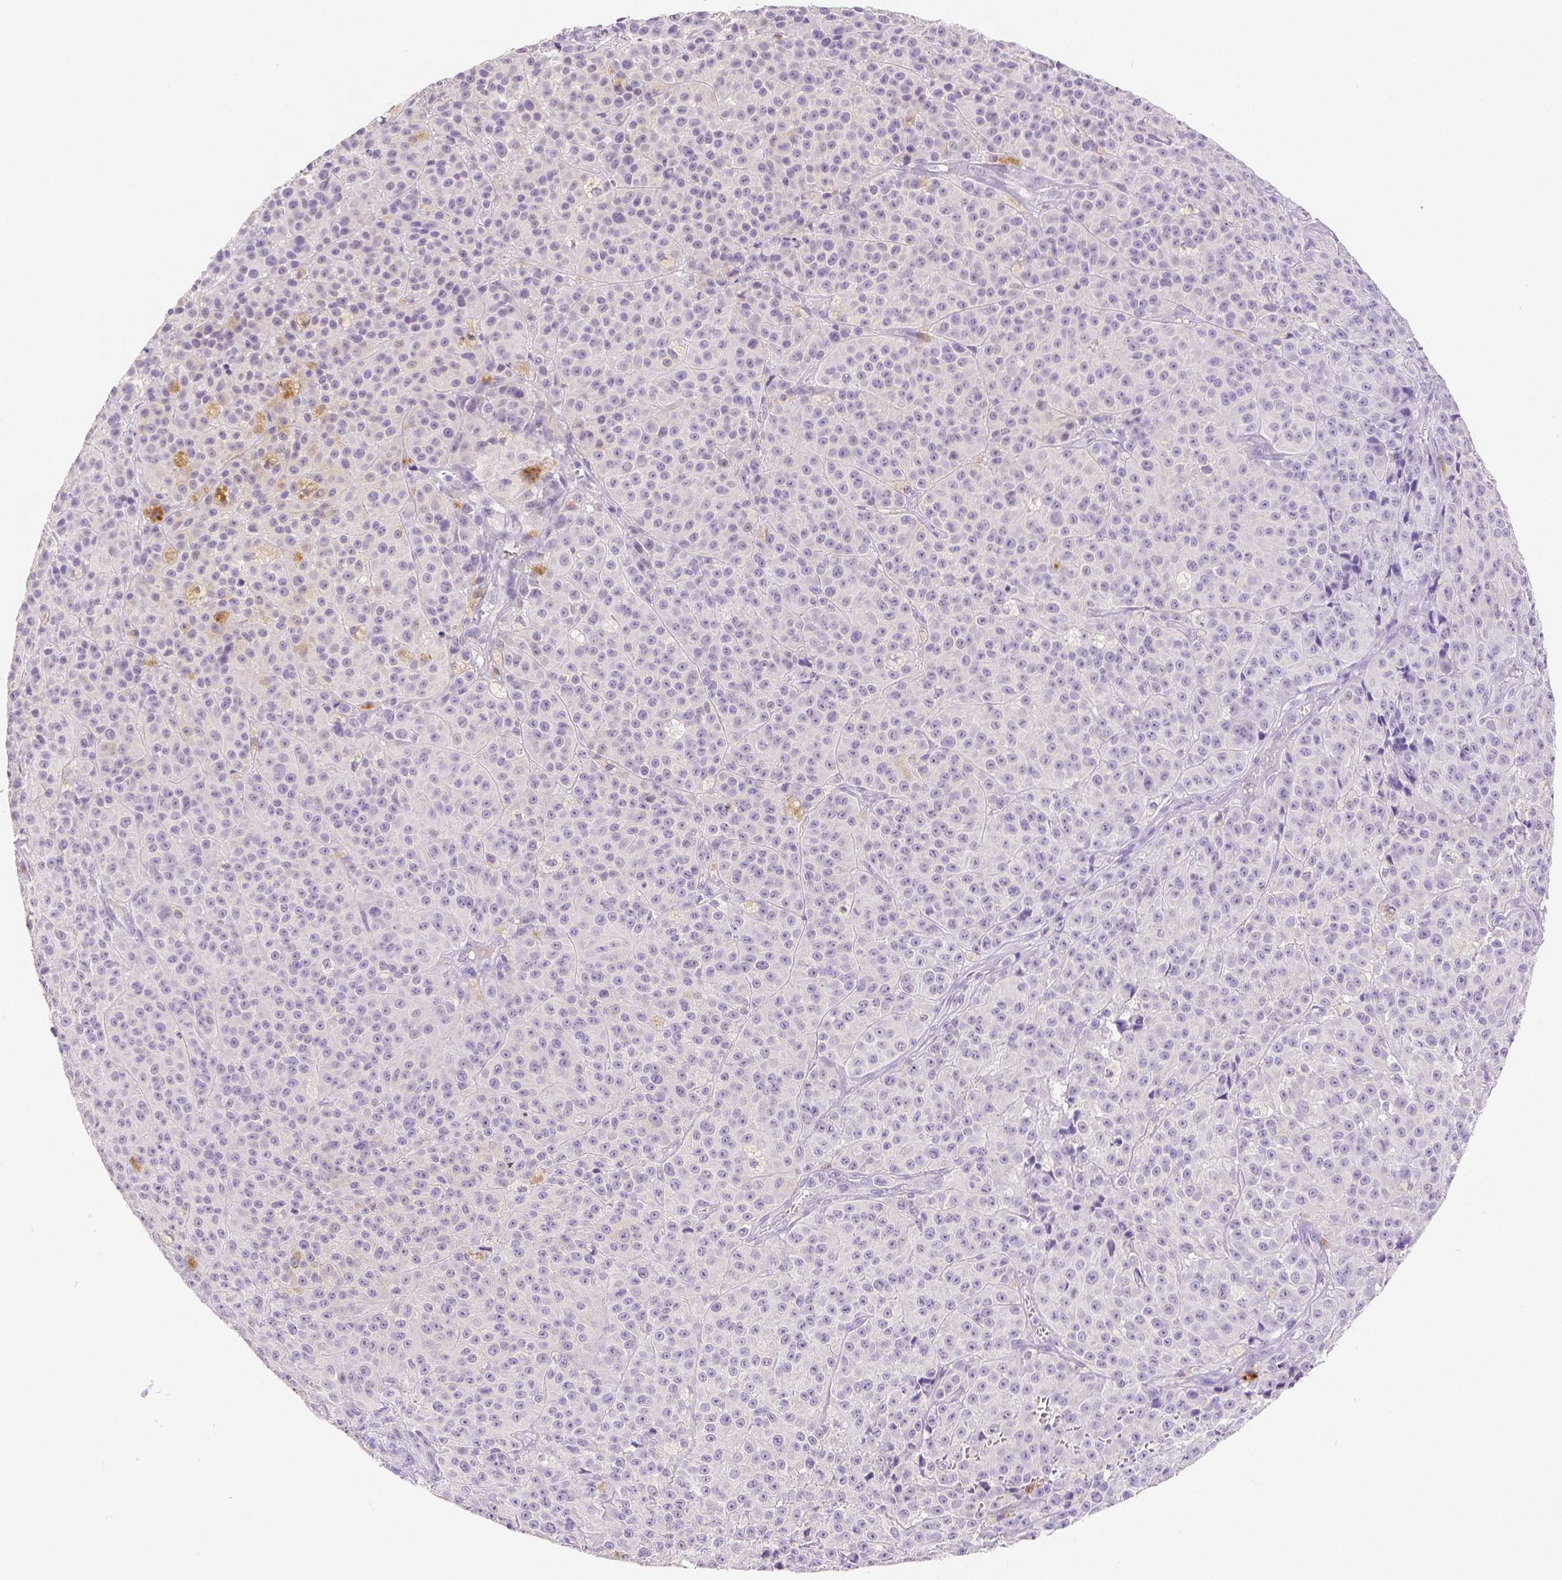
{"staining": {"intensity": "negative", "quantity": "none", "location": "none"}, "tissue": "melanoma", "cell_type": "Tumor cells", "image_type": "cancer", "snomed": [{"axis": "morphology", "description": "Malignant melanoma, NOS"}, {"axis": "topography", "description": "Skin"}], "caption": "Immunohistochemistry (IHC) micrograph of human melanoma stained for a protein (brown), which exhibits no positivity in tumor cells.", "gene": "HNF1B", "patient": {"sex": "female", "age": 58}}